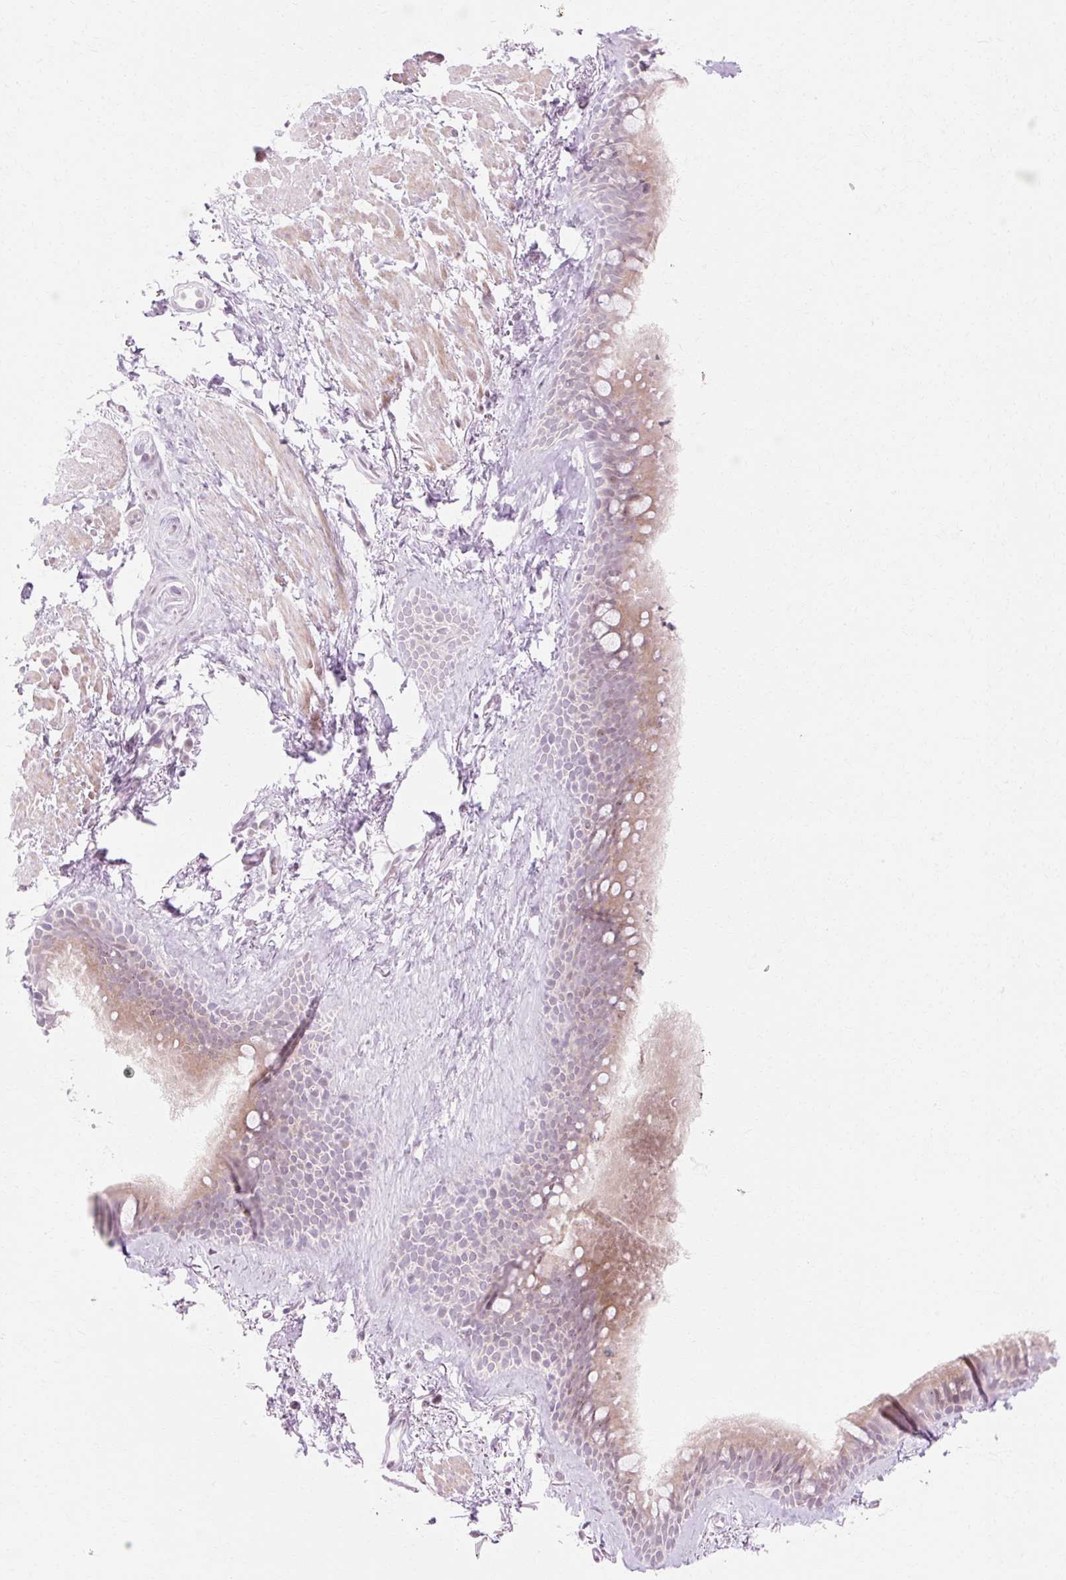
{"staining": {"intensity": "weak", "quantity": "<25%", "location": "cytoplasmic/membranous"}, "tissue": "bronchus", "cell_type": "Respiratory epithelial cells", "image_type": "normal", "snomed": [{"axis": "morphology", "description": "Normal tissue, NOS"}, {"axis": "topography", "description": "Lymph node"}, {"axis": "topography", "description": "Cartilage tissue"}, {"axis": "topography", "description": "Bronchus"}], "caption": "Bronchus stained for a protein using immunohistochemistry demonstrates no staining respiratory epithelial cells.", "gene": "C3orf49", "patient": {"sex": "female", "age": 70}}